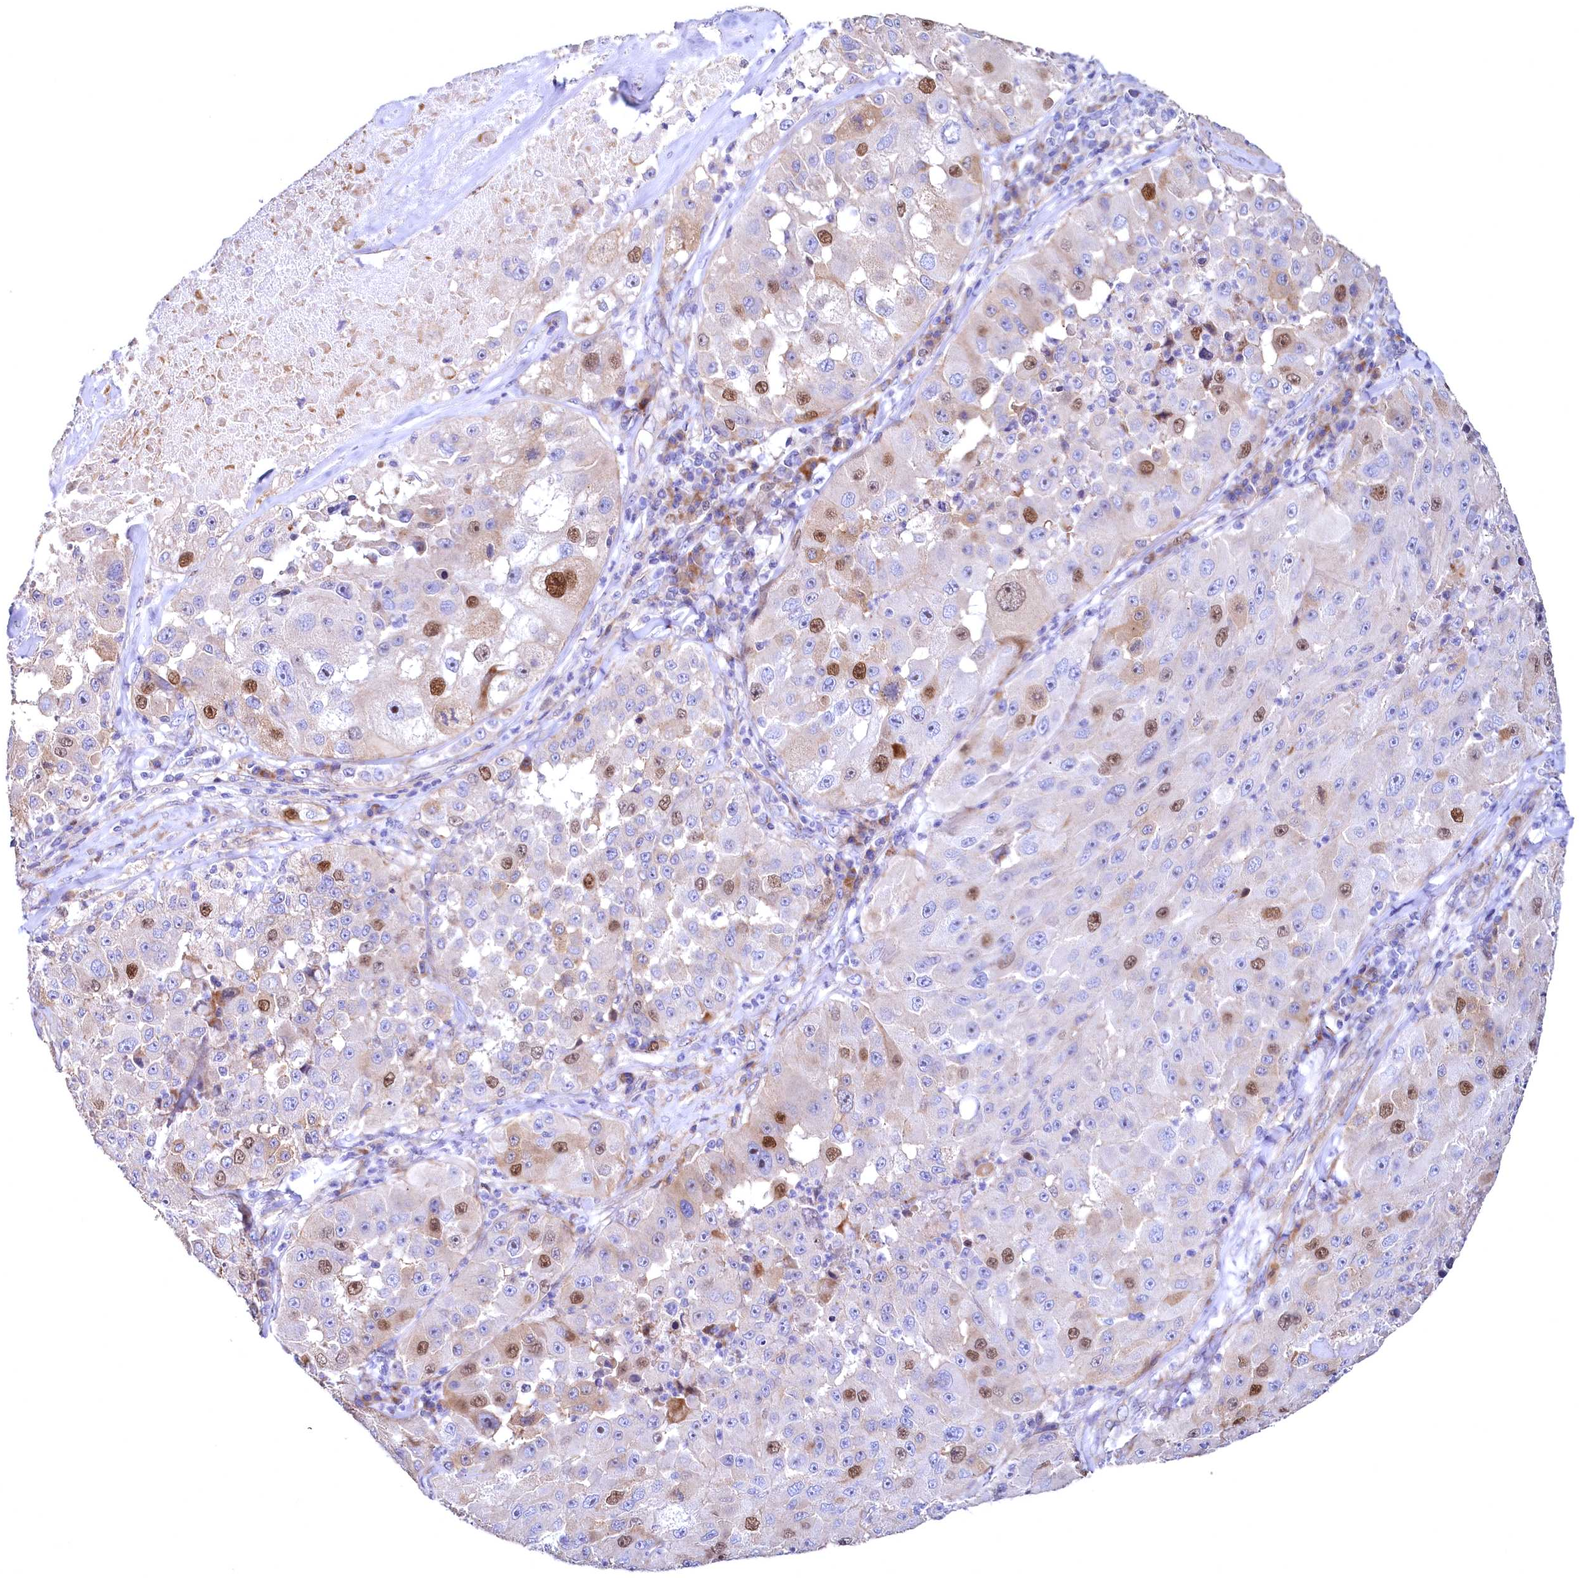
{"staining": {"intensity": "moderate", "quantity": "<25%", "location": "nuclear"}, "tissue": "melanoma", "cell_type": "Tumor cells", "image_type": "cancer", "snomed": [{"axis": "morphology", "description": "Malignant melanoma, Metastatic site"}, {"axis": "topography", "description": "Lymph node"}], "caption": "Approximately <25% of tumor cells in human malignant melanoma (metastatic site) reveal moderate nuclear protein positivity as visualized by brown immunohistochemical staining.", "gene": "WNT8A", "patient": {"sex": "male", "age": 62}}